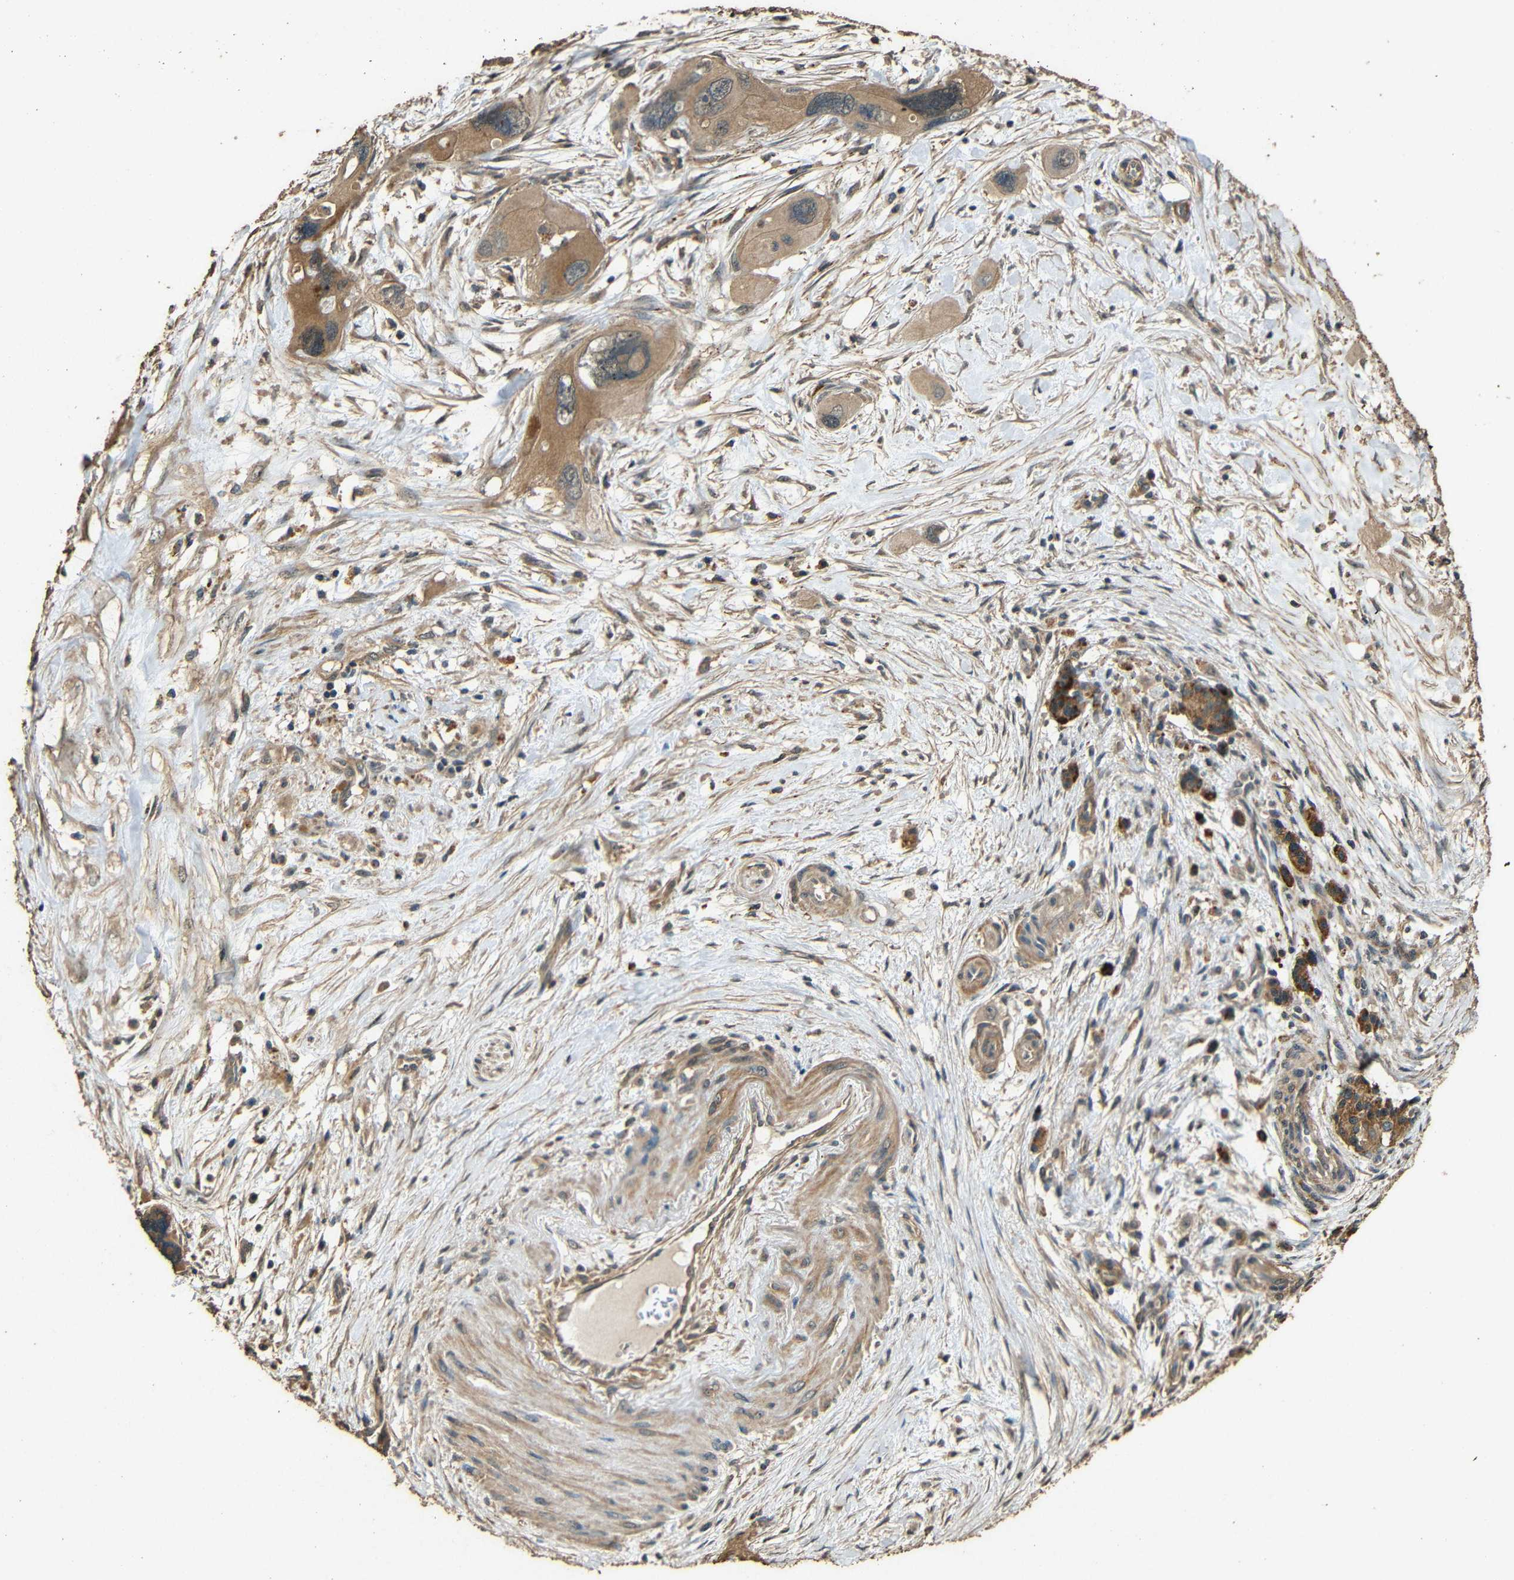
{"staining": {"intensity": "moderate", "quantity": ">75%", "location": "cytoplasmic/membranous"}, "tissue": "pancreatic cancer", "cell_type": "Tumor cells", "image_type": "cancer", "snomed": [{"axis": "morphology", "description": "Adenocarcinoma, NOS"}, {"axis": "topography", "description": "Pancreas"}], "caption": "An immunohistochemistry (IHC) image of tumor tissue is shown. Protein staining in brown highlights moderate cytoplasmic/membranous positivity in adenocarcinoma (pancreatic) within tumor cells.", "gene": "PDE5A", "patient": {"sex": "male", "age": 73}}